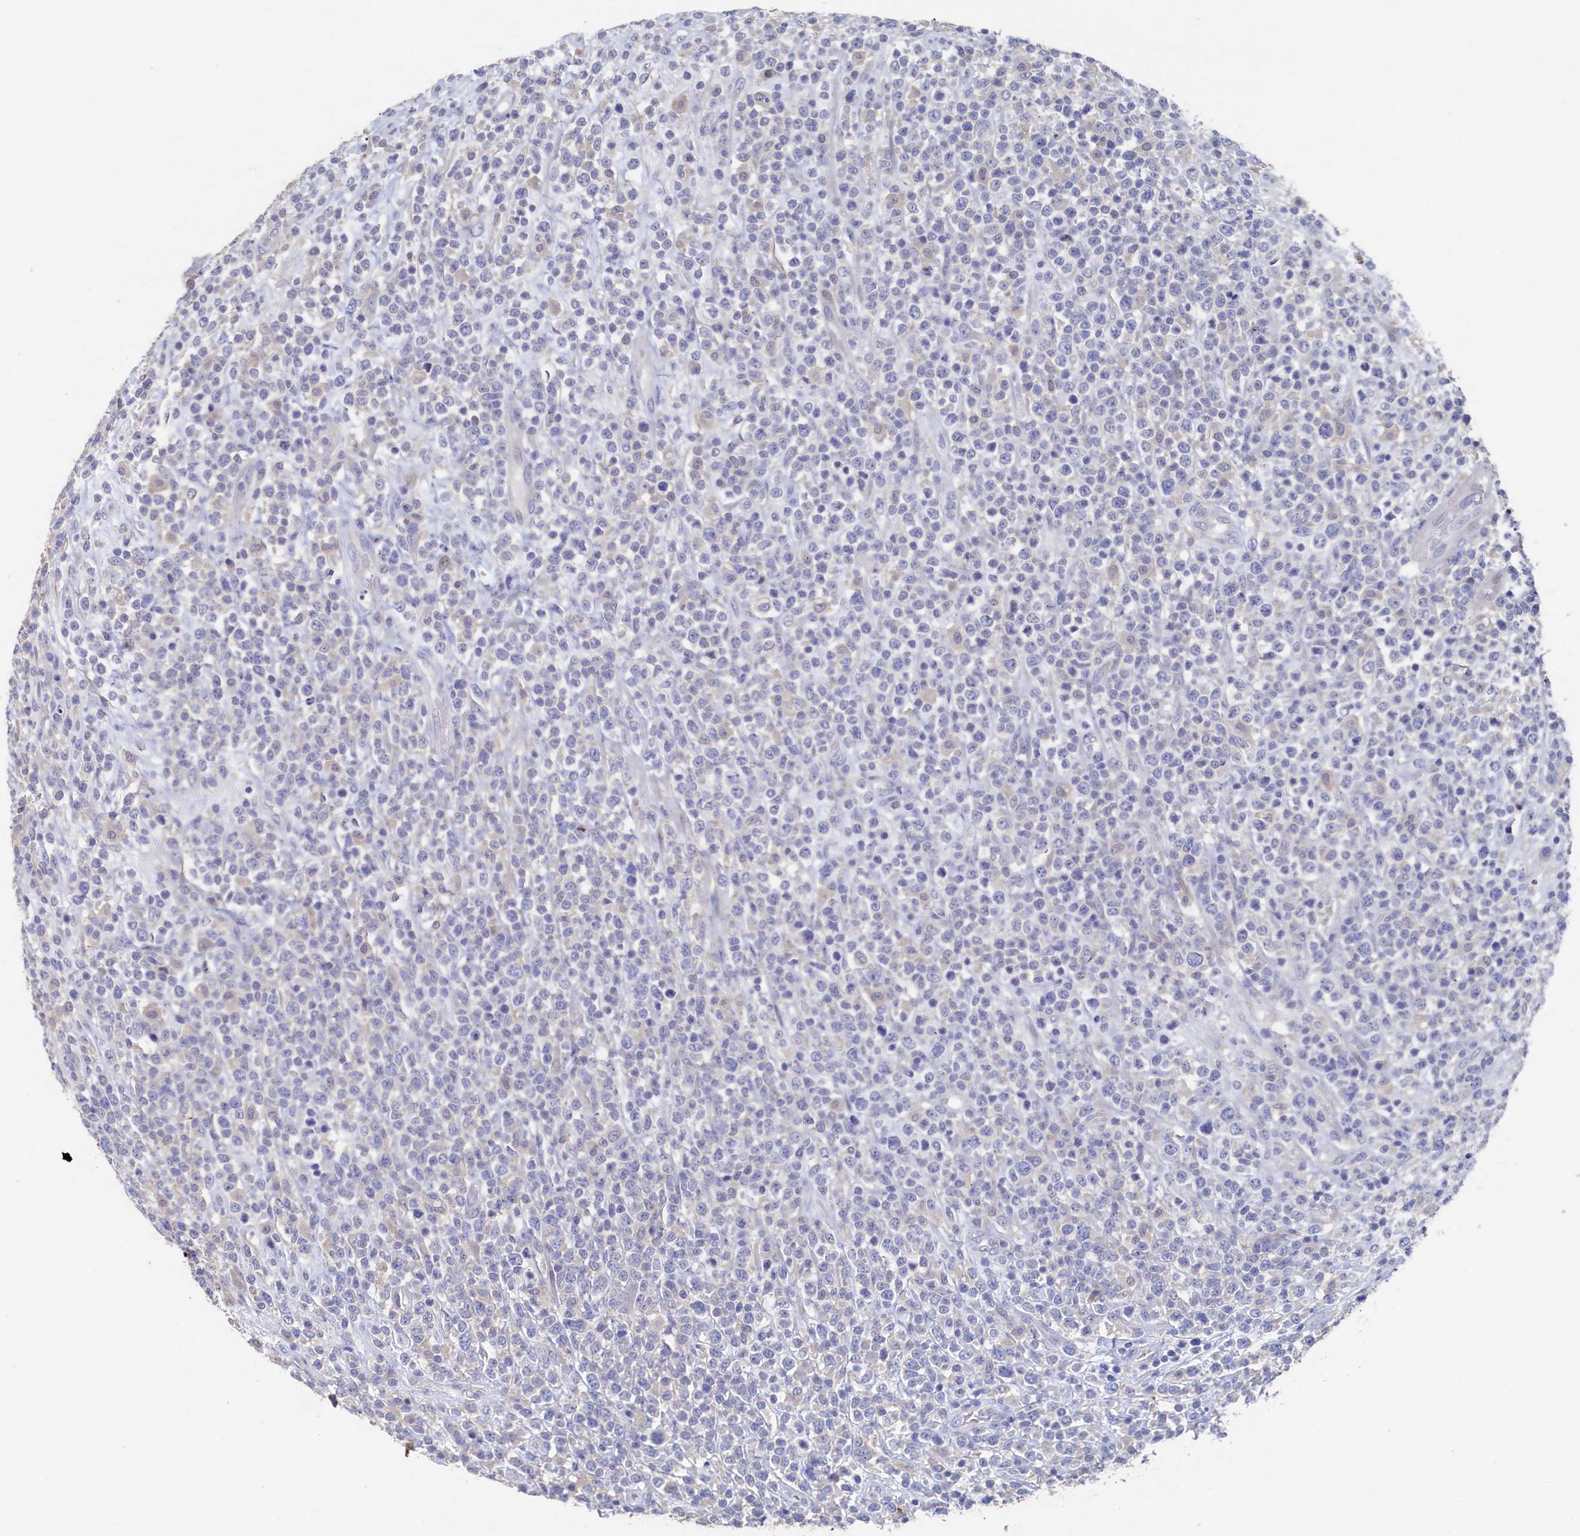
{"staining": {"intensity": "negative", "quantity": "none", "location": "none"}, "tissue": "lymphoma", "cell_type": "Tumor cells", "image_type": "cancer", "snomed": [{"axis": "morphology", "description": "Malignant lymphoma, non-Hodgkin's type, High grade"}, {"axis": "topography", "description": "Colon"}], "caption": "IHC image of neoplastic tissue: human lymphoma stained with DAB reveals no significant protein staining in tumor cells. (Brightfield microscopy of DAB IHC at high magnification).", "gene": "CBLIF", "patient": {"sex": "female", "age": 53}}